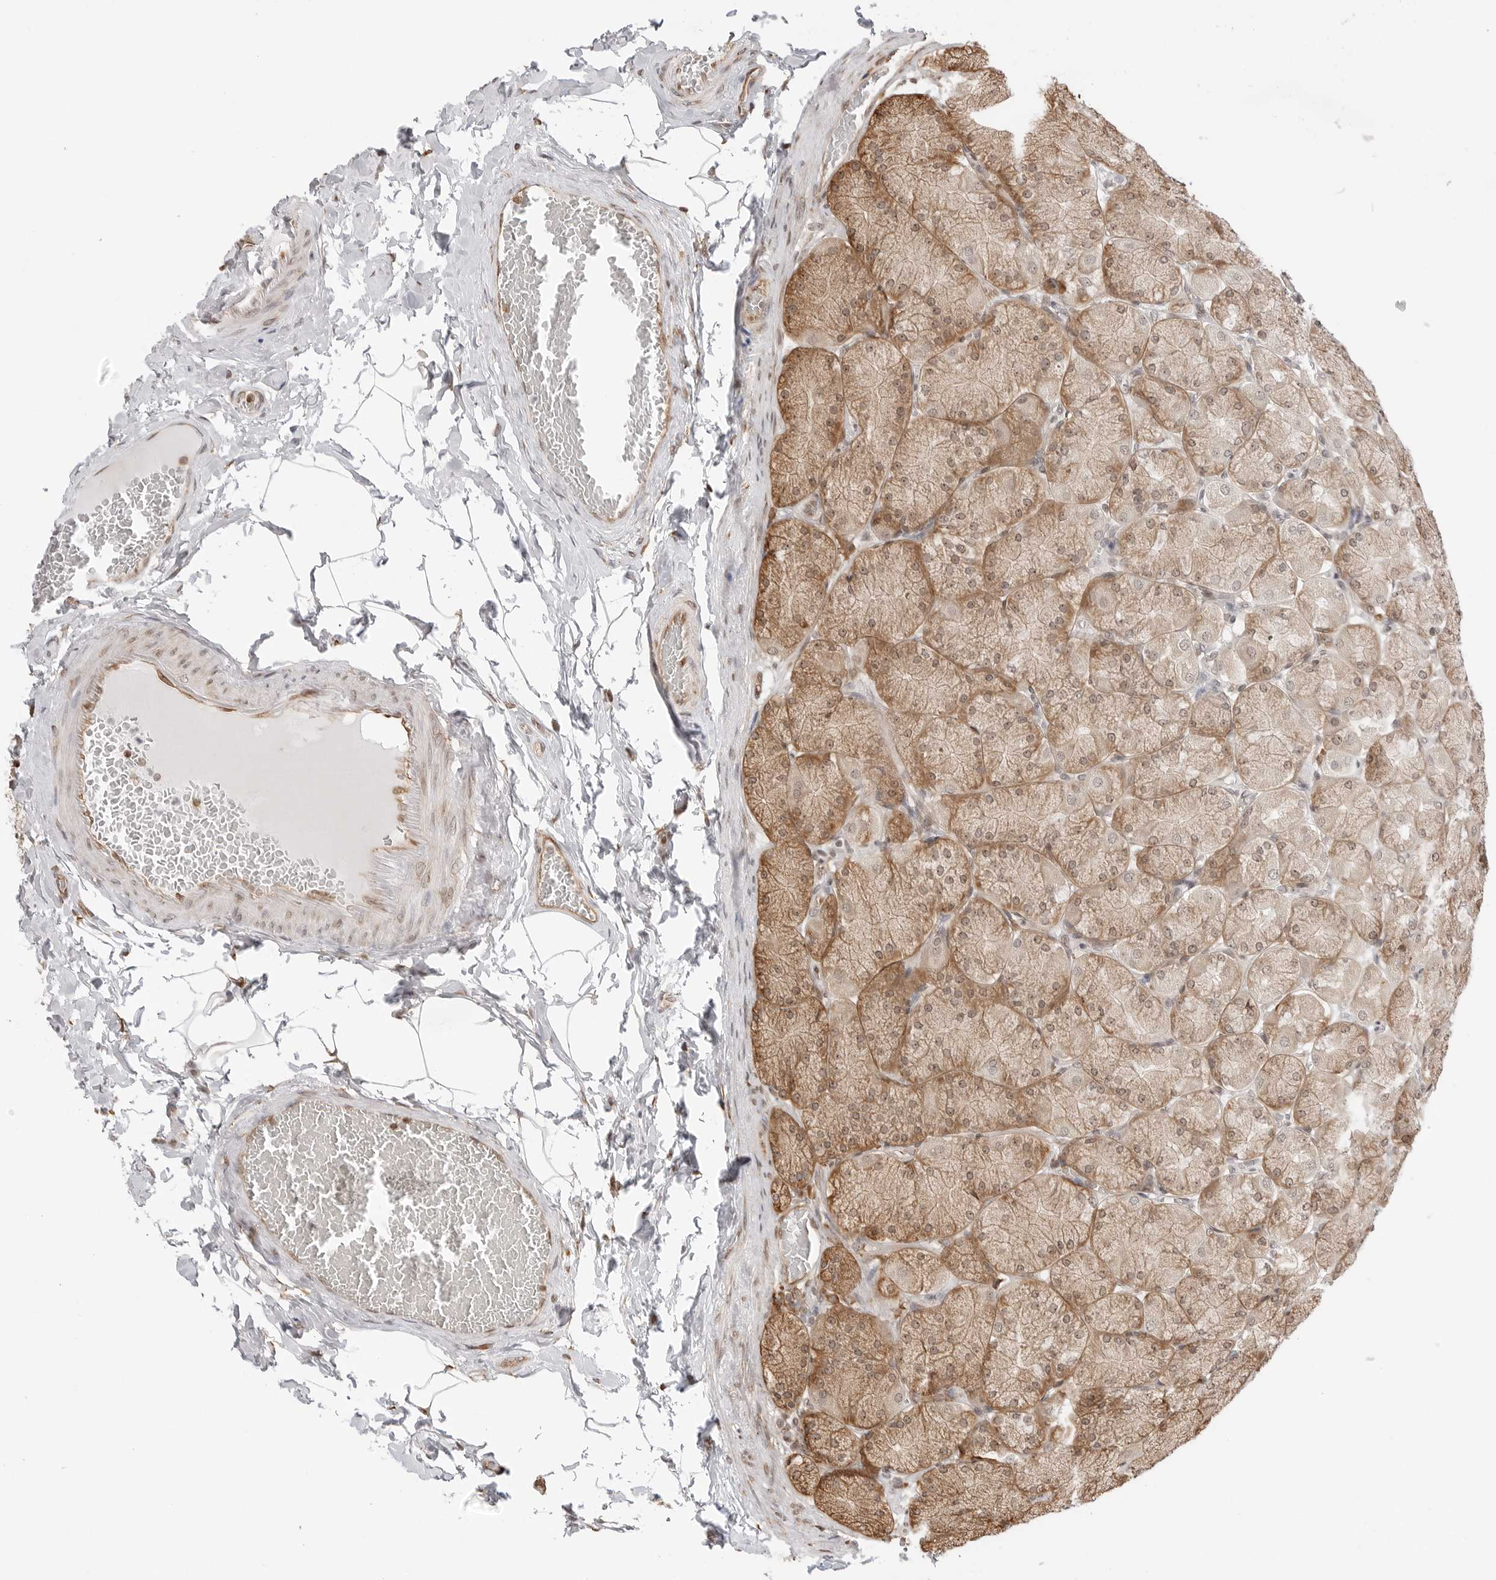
{"staining": {"intensity": "moderate", "quantity": ">75%", "location": "cytoplasmic/membranous,nuclear"}, "tissue": "stomach", "cell_type": "Glandular cells", "image_type": "normal", "snomed": [{"axis": "morphology", "description": "Normal tissue, NOS"}, {"axis": "topography", "description": "Stomach, upper"}], "caption": "IHC photomicrograph of benign stomach stained for a protein (brown), which shows medium levels of moderate cytoplasmic/membranous,nuclear expression in about >75% of glandular cells.", "gene": "FKBP14", "patient": {"sex": "female", "age": 56}}